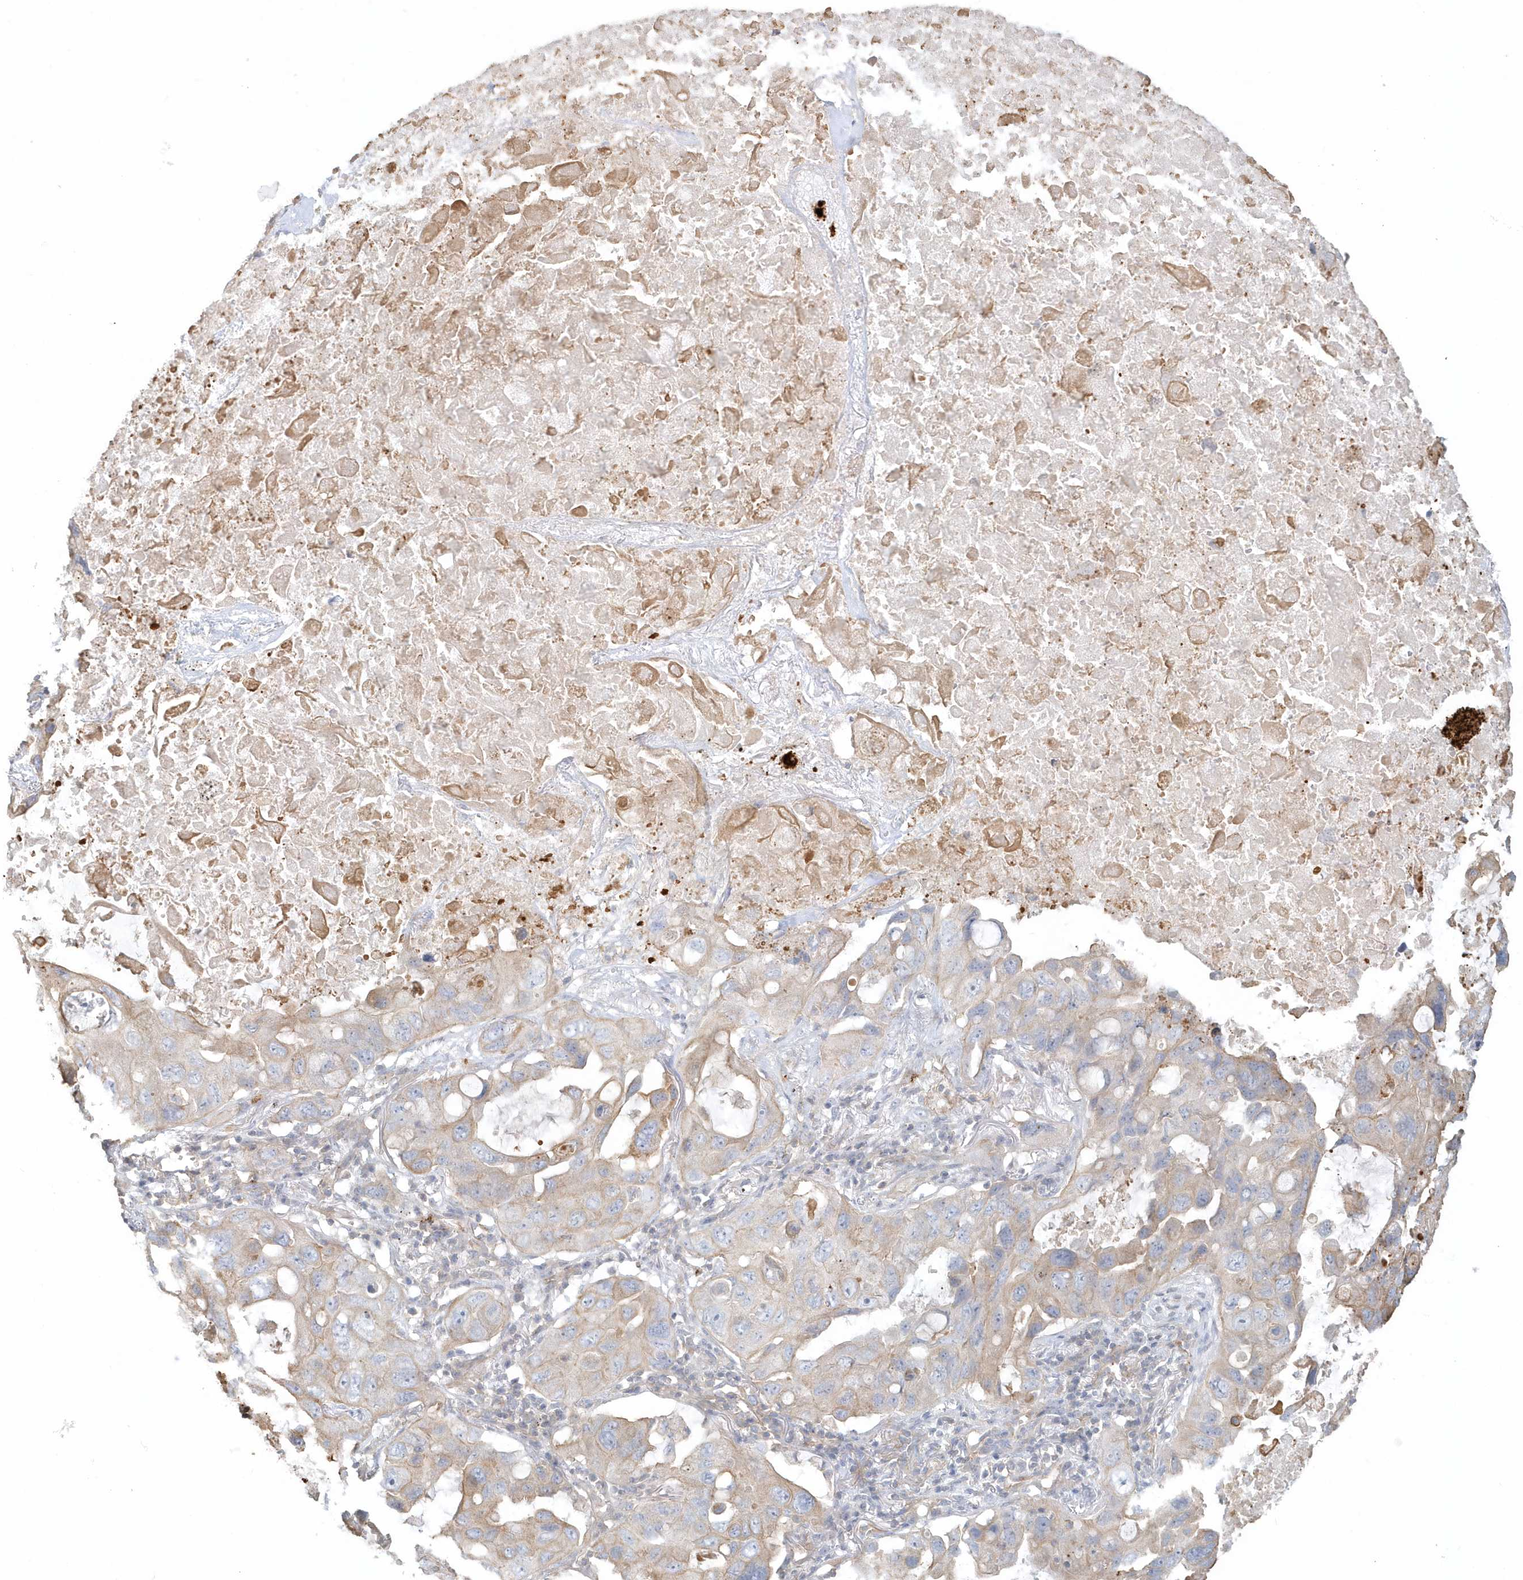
{"staining": {"intensity": "weak", "quantity": "25%-75%", "location": "cytoplasmic/membranous"}, "tissue": "lung cancer", "cell_type": "Tumor cells", "image_type": "cancer", "snomed": [{"axis": "morphology", "description": "Squamous cell carcinoma, NOS"}, {"axis": "topography", "description": "Lung"}], "caption": "Weak cytoplasmic/membranous expression for a protein is identified in approximately 25%-75% of tumor cells of lung cancer (squamous cell carcinoma) using immunohistochemistry (IHC).", "gene": "MMRN1", "patient": {"sex": "female", "age": 73}}